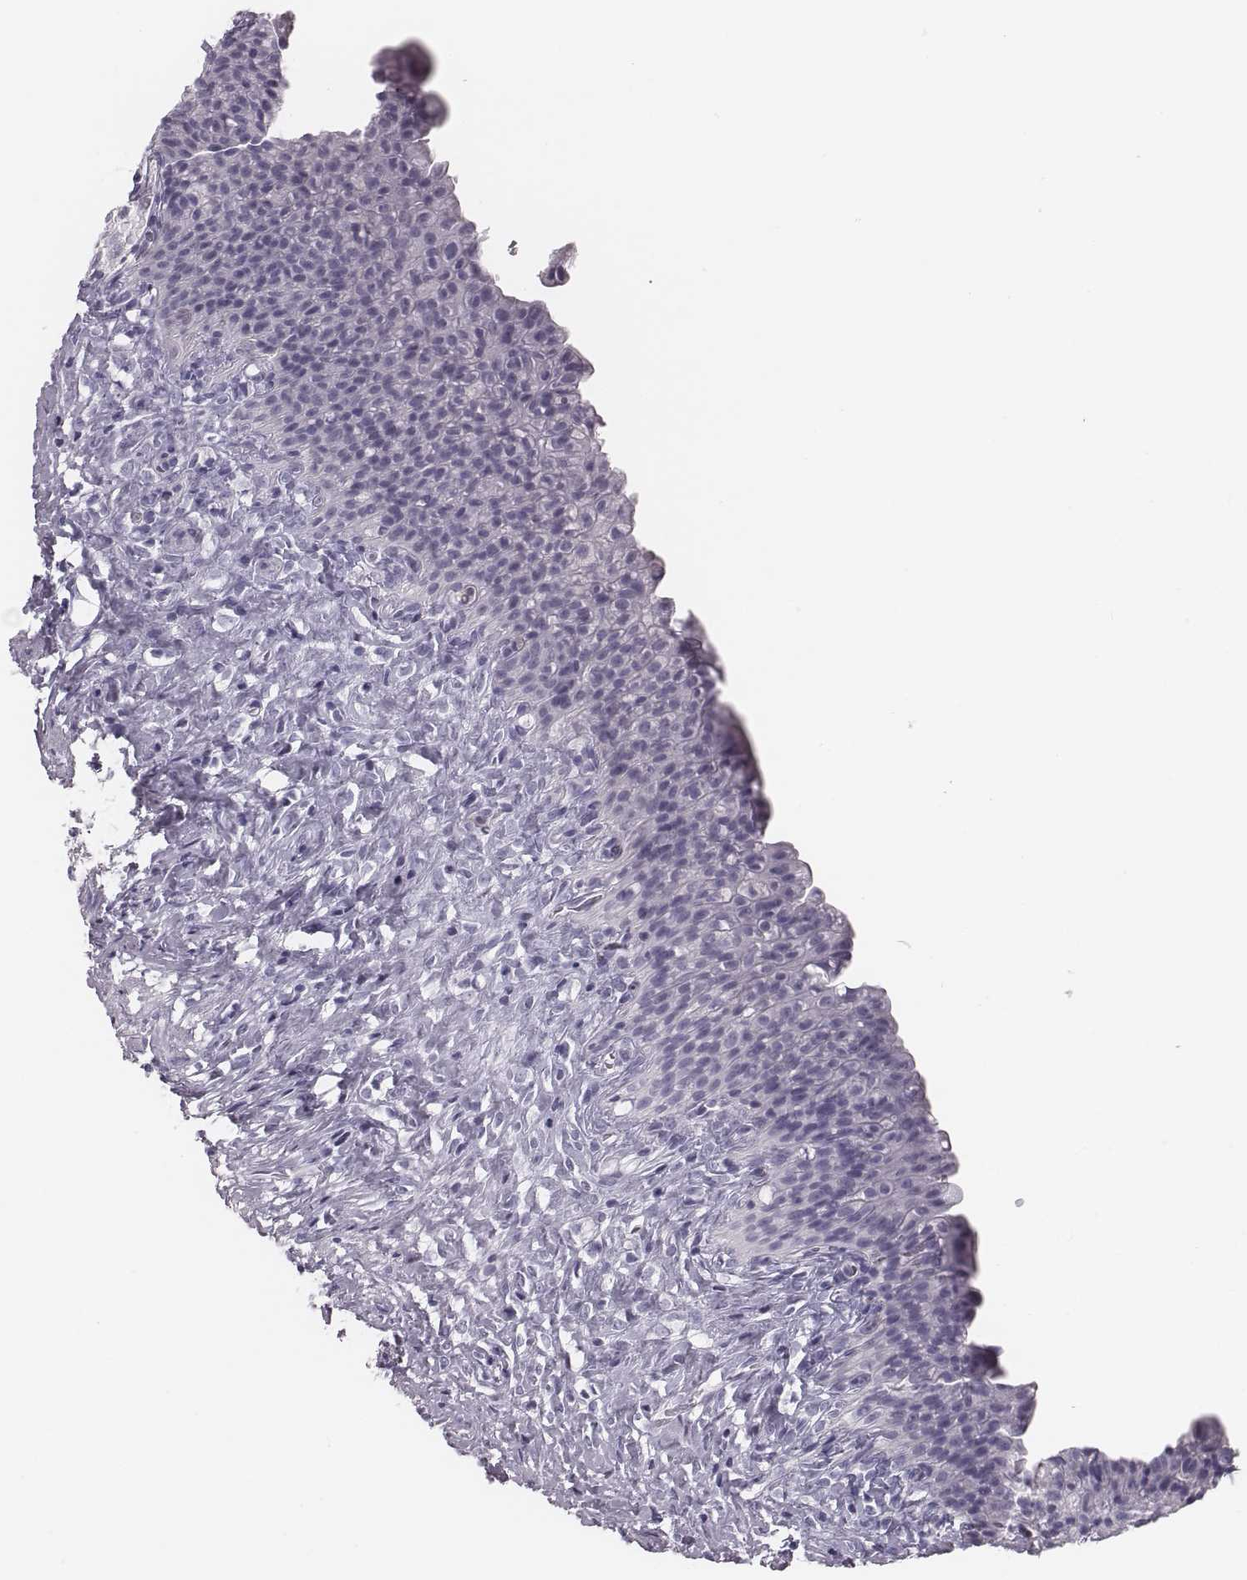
{"staining": {"intensity": "negative", "quantity": "none", "location": "none"}, "tissue": "urinary bladder", "cell_type": "Urothelial cells", "image_type": "normal", "snomed": [{"axis": "morphology", "description": "Normal tissue, NOS"}, {"axis": "topography", "description": "Urinary bladder"}], "caption": "High power microscopy histopathology image of an immunohistochemistry photomicrograph of benign urinary bladder, revealing no significant expression in urothelial cells.", "gene": "CSH1", "patient": {"sex": "male", "age": 76}}